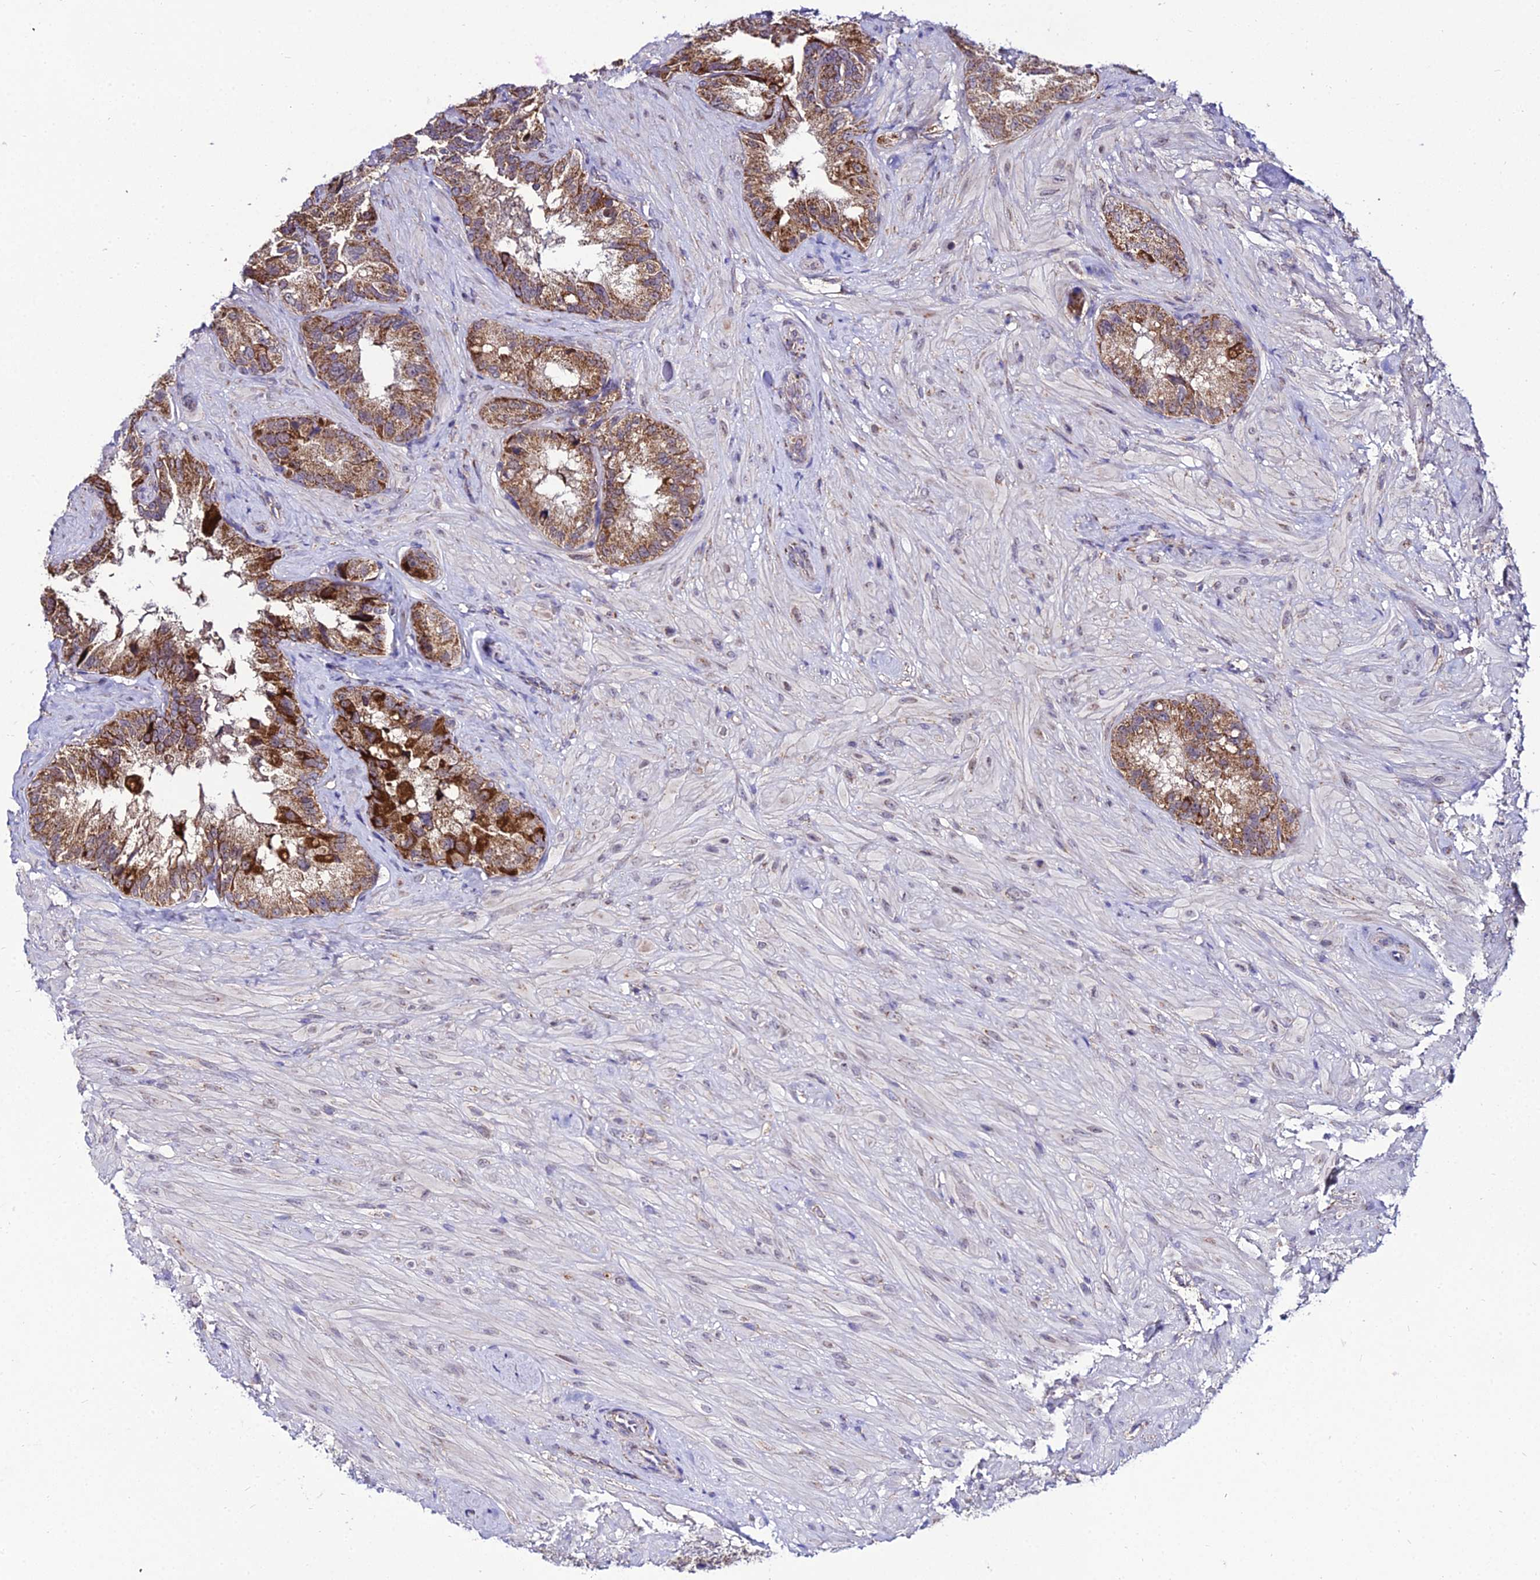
{"staining": {"intensity": "strong", "quantity": ">75%", "location": "cytoplasmic/membranous"}, "tissue": "seminal vesicle", "cell_type": "Glandular cells", "image_type": "normal", "snomed": [{"axis": "morphology", "description": "Normal tissue, NOS"}, {"axis": "topography", "description": "Seminal veicle"}, {"axis": "topography", "description": "Peripheral nerve tissue"}], "caption": "The histopathology image exhibits staining of unremarkable seminal vesicle, revealing strong cytoplasmic/membranous protein expression (brown color) within glandular cells. (Stains: DAB (3,3'-diaminobenzidine) in brown, nuclei in blue, Microscopy: brightfield microscopy at high magnification).", "gene": "PSMD2", "patient": {"sex": "male", "age": 67}}